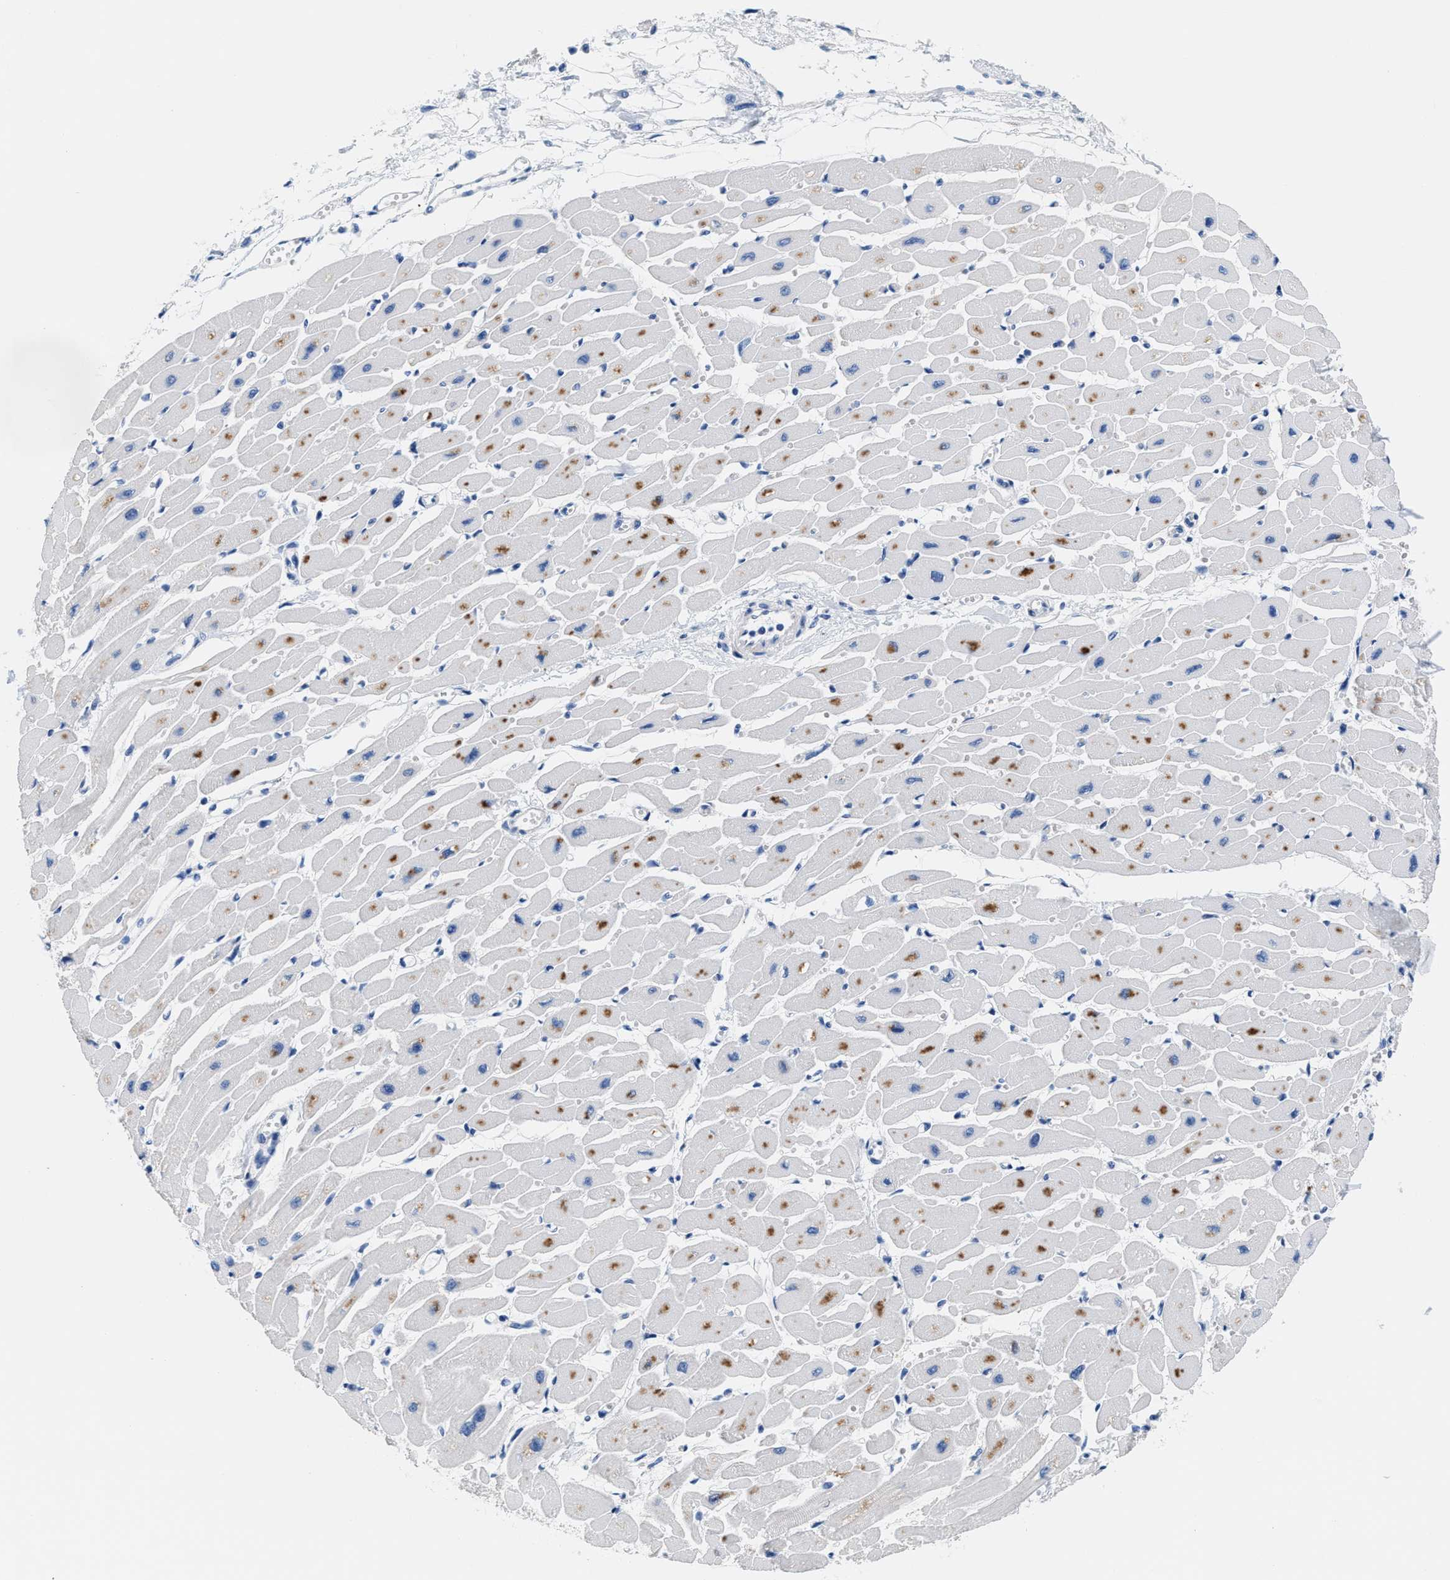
{"staining": {"intensity": "negative", "quantity": "none", "location": "none"}, "tissue": "heart muscle", "cell_type": "Cardiomyocytes", "image_type": "normal", "snomed": [{"axis": "morphology", "description": "Normal tissue, NOS"}, {"axis": "topography", "description": "Heart"}], "caption": "This is an immunohistochemistry image of normal heart muscle. There is no positivity in cardiomyocytes.", "gene": "SLFN13", "patient": {"sex": "female", "age": 54}}